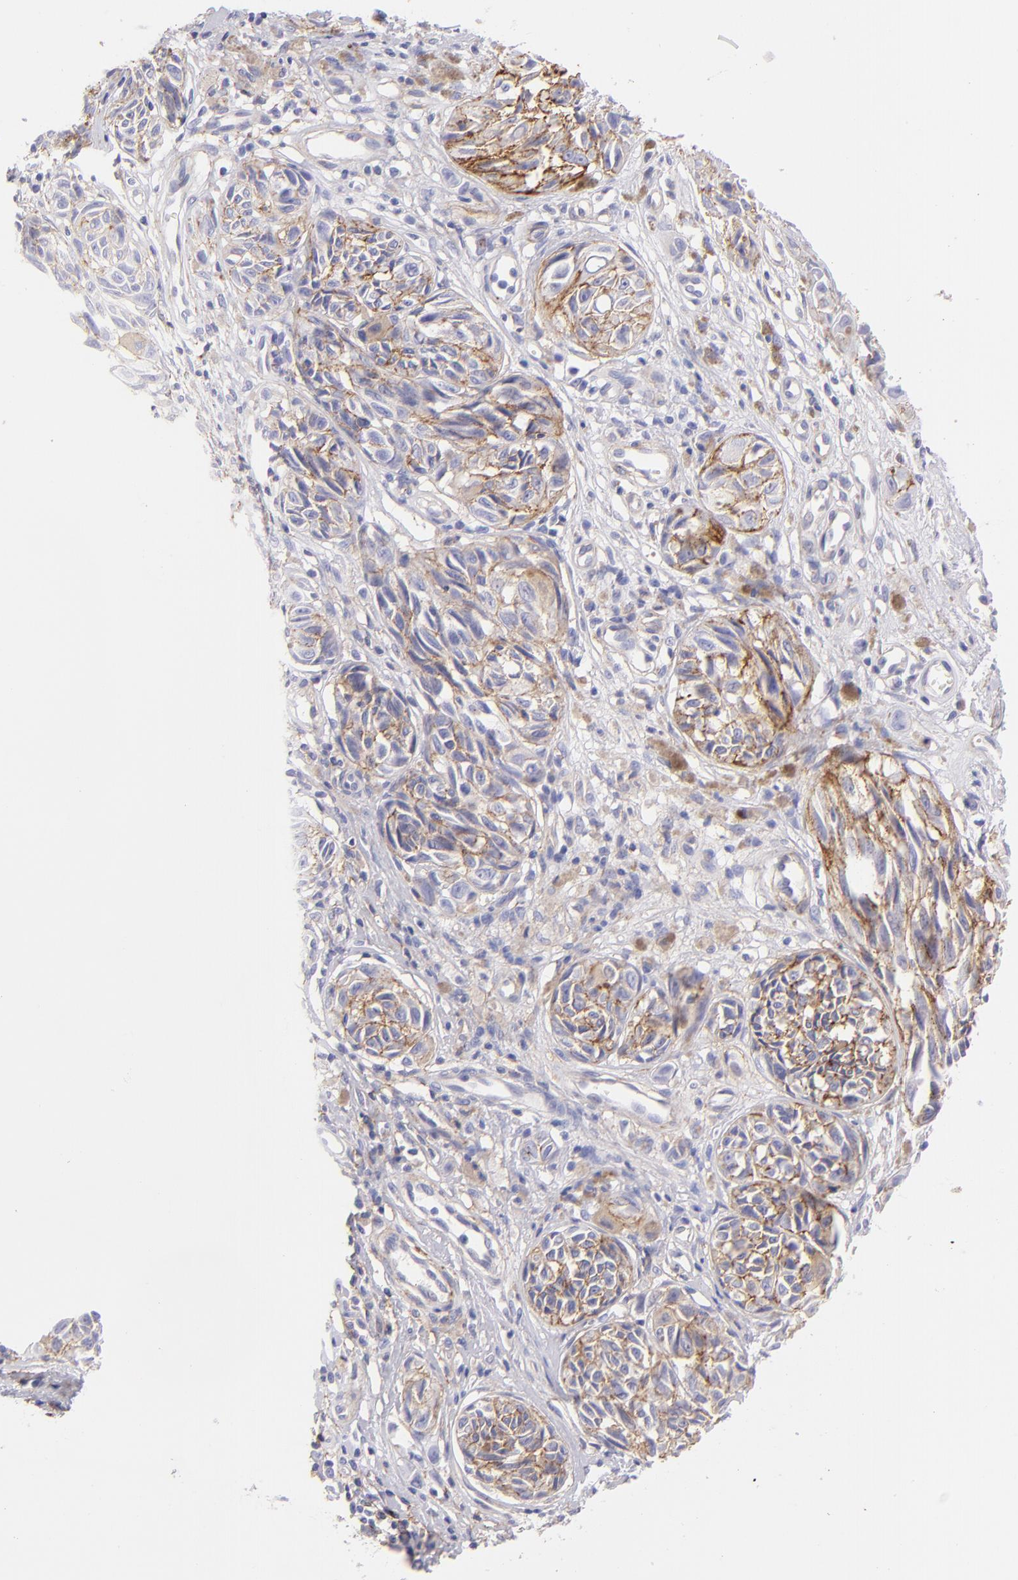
{"staining": {"intensity": "moderate", "quantity": ">75%", "location": "cytoplasmic/membranous"}, "tissue": "melanoma", "cell_type": "Tumor cells", "image_type": "cancer", "snomed": [{"axis": "morphology", "description": "Malignant melanoma, NOS"}, {"axis": "topography", "description": "Skin"}], "caption": "Protein expression analysis of human malignant melanoma reveals moderate cytoplasmic/membranous staining in approximately >75% of tumor cells.", "gene": "CD81", "patient": {"sex": "male", "age": 67}}